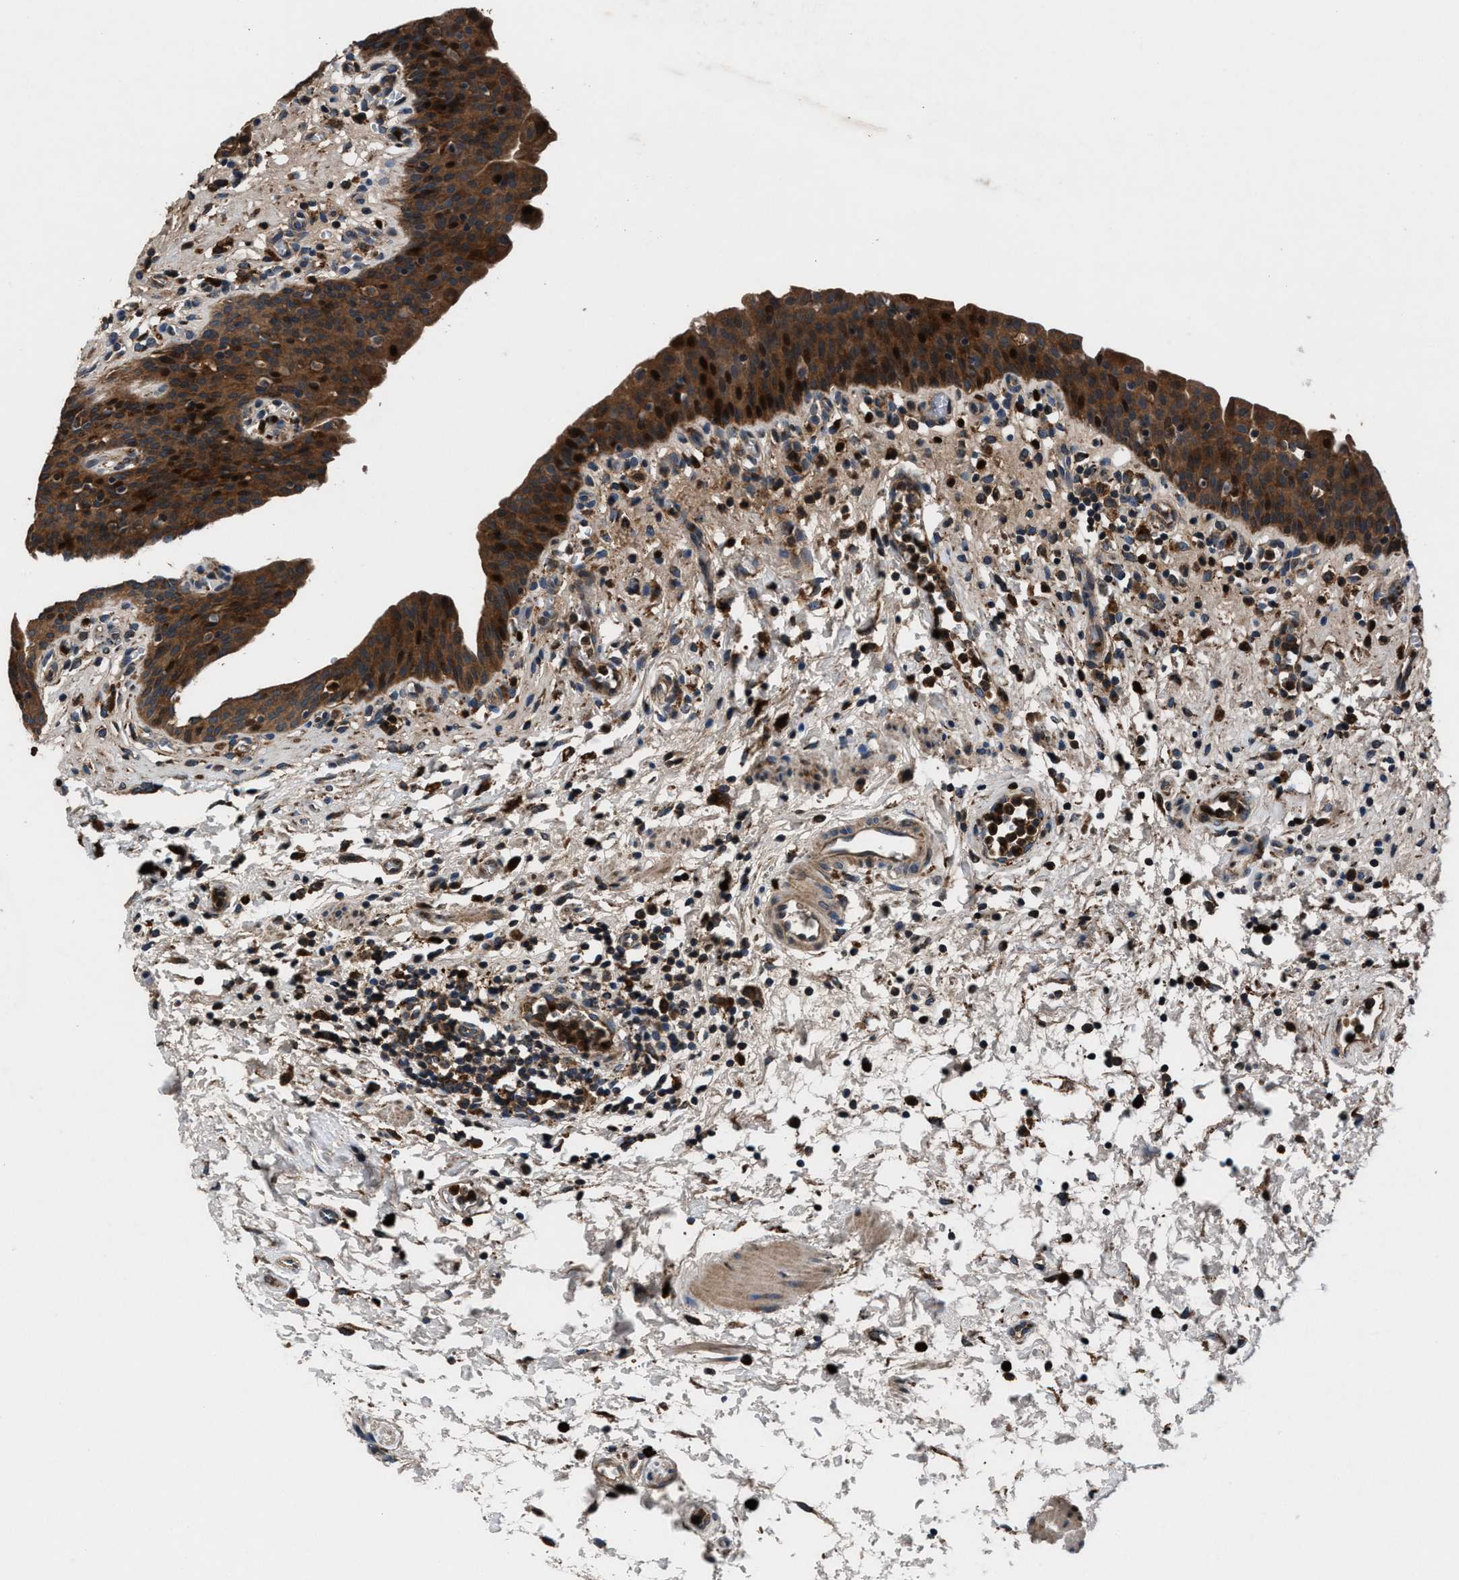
{"staining": {"intensity": "strong", "quantity": ">75%", "location": "cytoplasmic/membranous"}, "tissue": "urinary bladder", "cell_type": "Urothelial cells", "image_type": "normal", "snomed": [{"axis": "morphology", "description": "Normal tissue, NOS"}, {"axis": "topography", "description": "Urinary bladder"}], "caption": "Protein staining of normal urinary bladder demonstrates strong cytoplasmic/membranous expression in approximately >75% of urothelial cells. The protein is shown in brown color, while the nuclei are stained blue.", "gene": "FAM221A", "patient": {"sex": "male", "age": 37}}